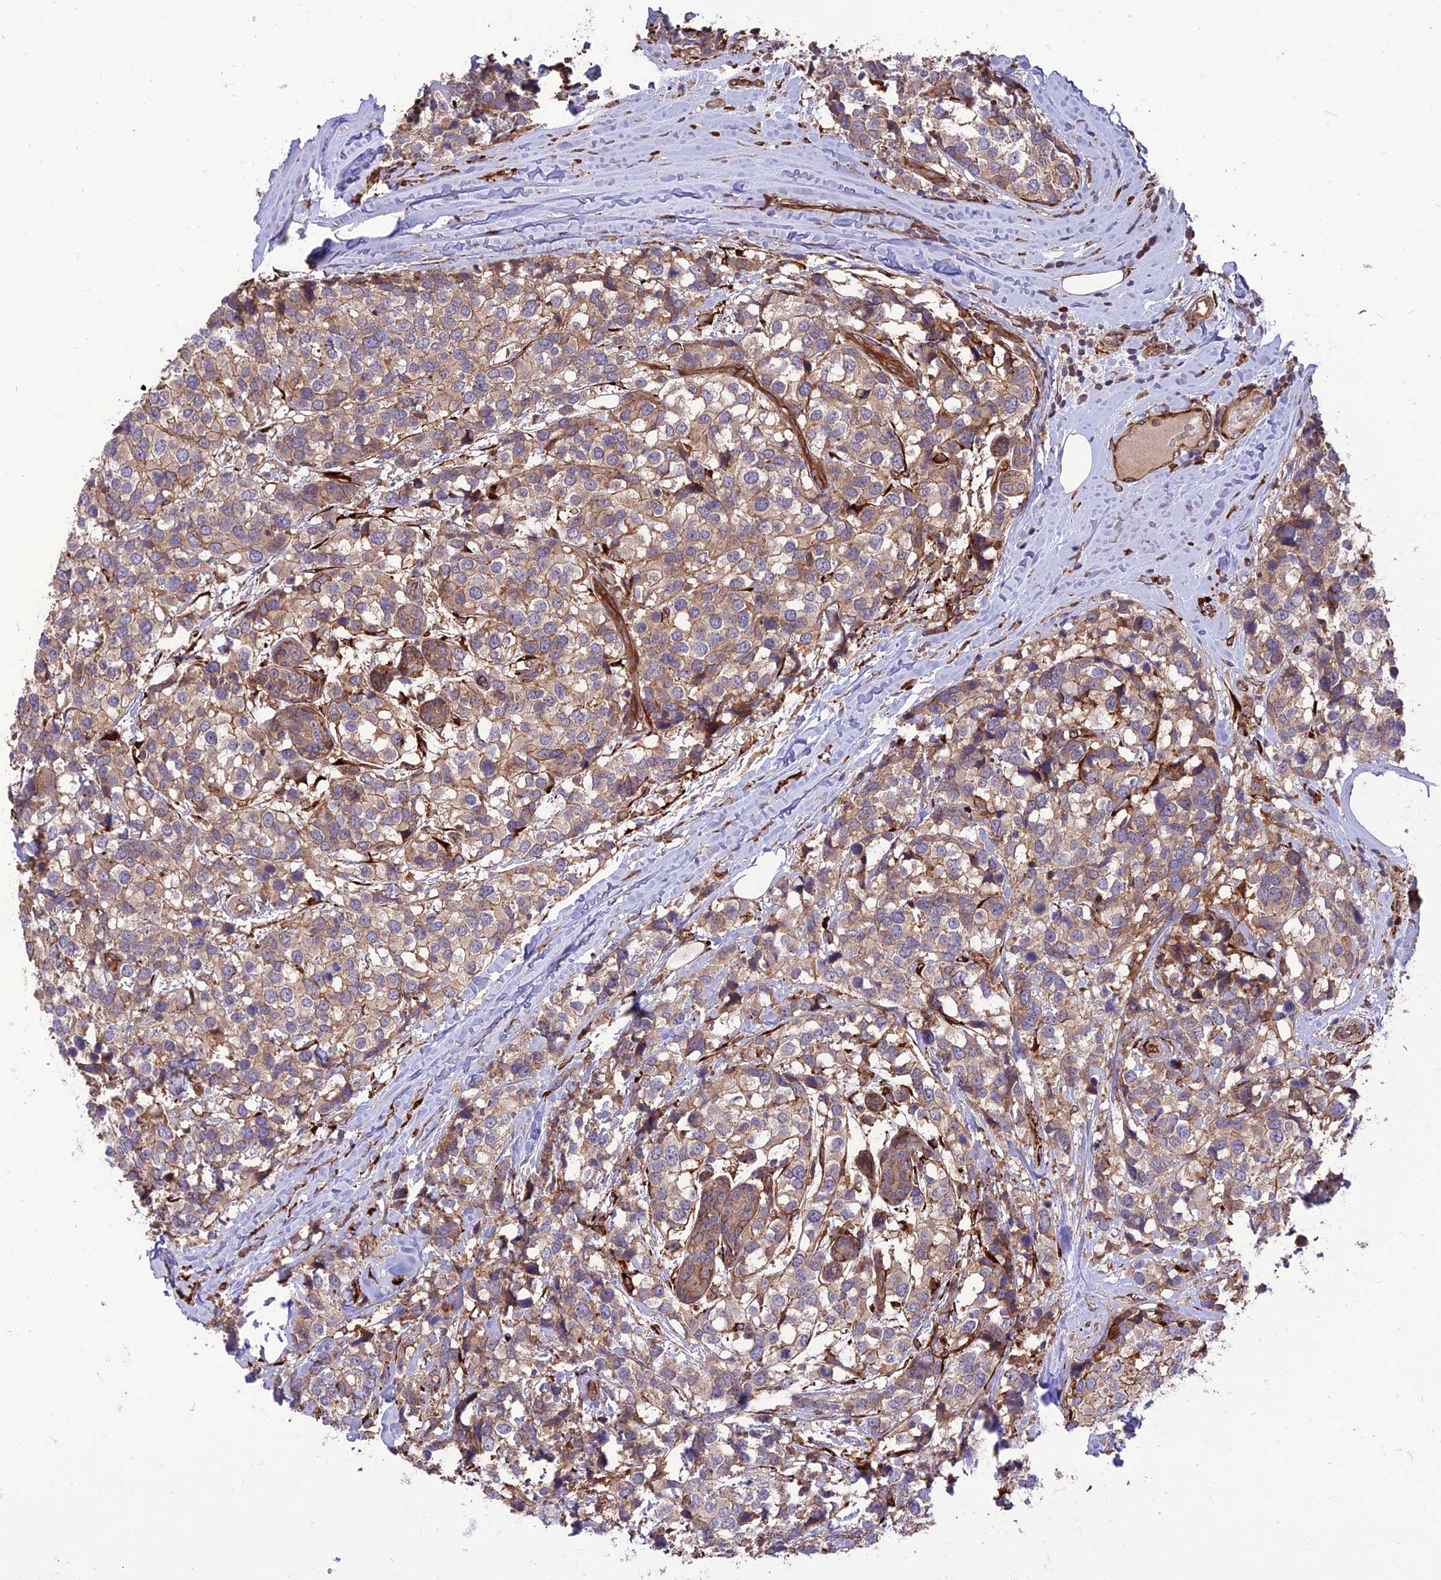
{"staining": {"intensity": "weak", "quantity": ">75%", "location": "cytoplasmic/membranous"}, "tissue": "breast cancer", "cell_type": "Tumor cells", "image_type": "cancer", "snomed": [{"axis": "morphology", "description": "Lobular carcinoma"}, {"axis": "topography", "description": "Breast"}], "caption": "Tumor cells show low levels of weak cytoplasmic/membranous staining in about >75% of cells in human breast cancer.", "gene": "CRTAP", "patient": {"sex": "female", "age": 59}}